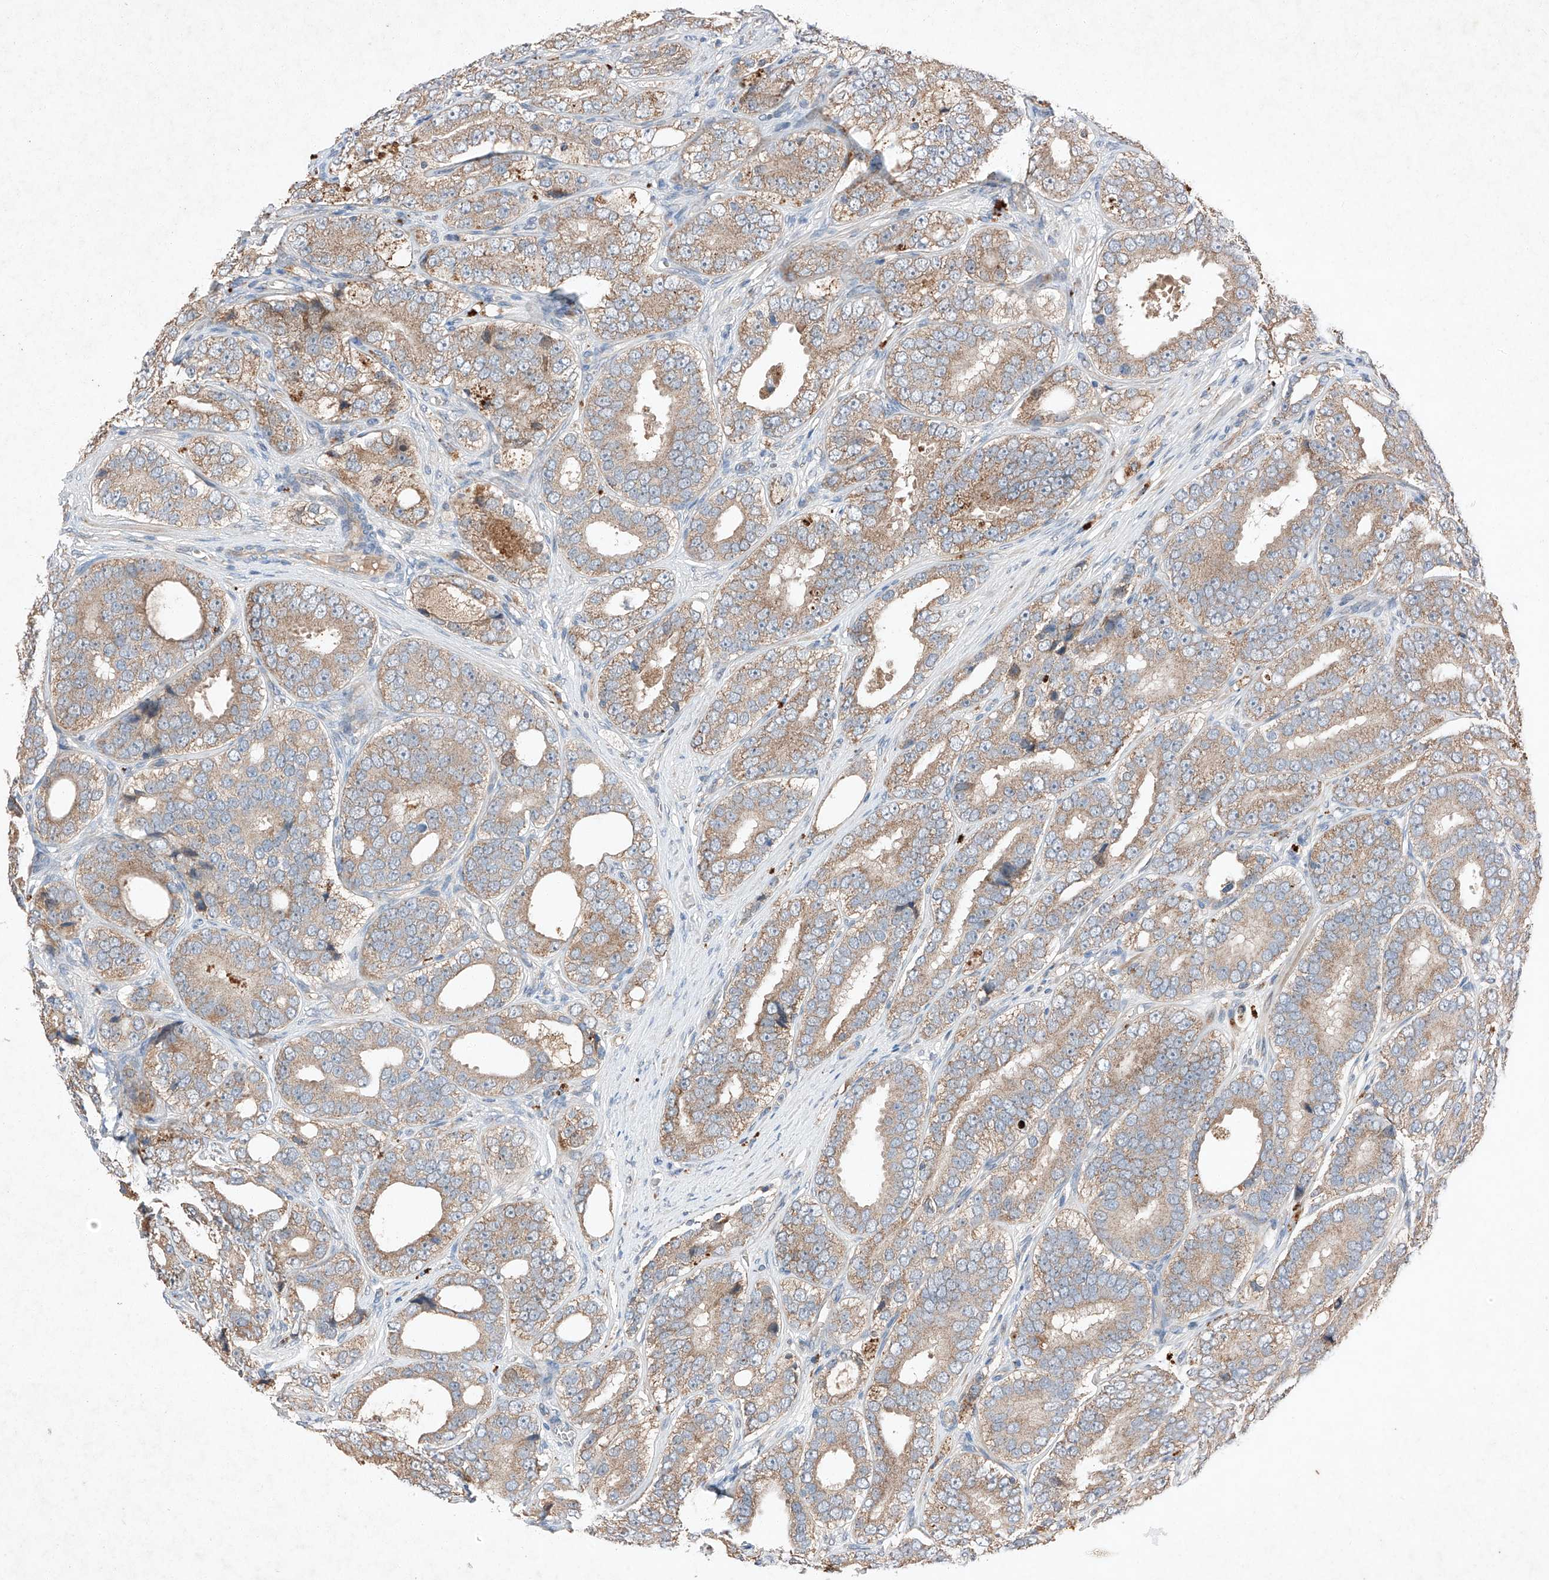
{"staining": {"intensity": "weak", "quantity": ">75%", "location": "cytoplasmic/membranous"}, "tissue": "prostate cancer", "cell_type": "Tumor cells", "image_type": "cancer", "snomed": [{"axis": "morphology", "description": "Adenocarcinoma, High grade"}, {"axis": "topography", "description": "Prostate"}], "caption": "Protein staining shows weak cytoplasmic/membranous staining in approximately >75% of tumor cells in prostate cancer.", "gene": "RUSC1", "patient": {"sex": "male", "age": 56}}